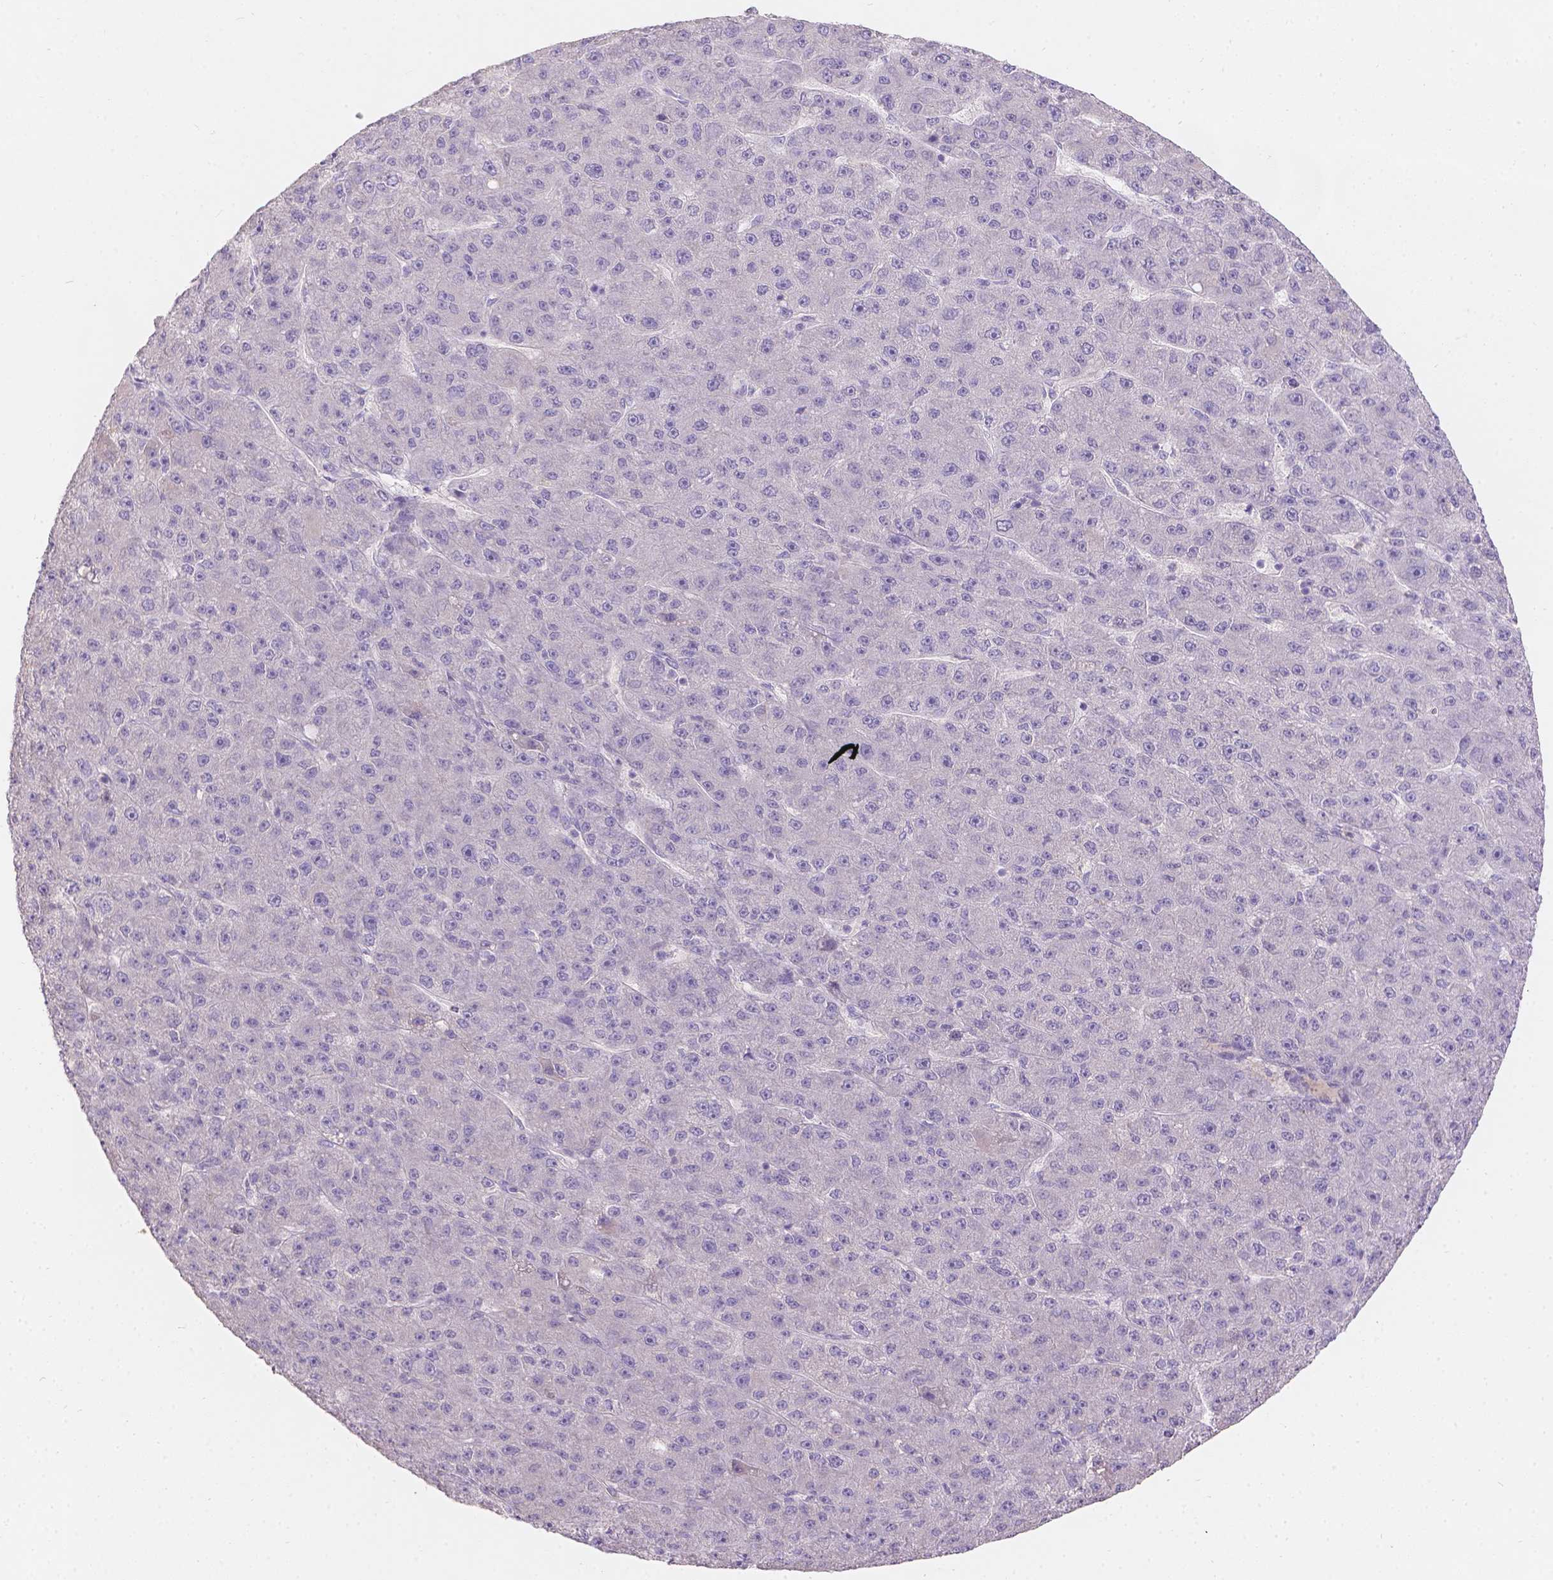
{"staining": {"intensity": "negative", "quantity": "none", "location": "none"}, "tissue": "liver cancer", "cell_type": "Tumor cells", "image_type": "cancer", "snomed": [{"axis": "morphology", "description": "Carcinoma, Hepatocellular, NOS"}, {"axis": "topography", "description": "Liver"}], "caption": "The histopathology image displays no staining of tumor cells in hepatocellular carcinoma (liver).", "gene": "DCAF4L1", "patient": {"sex": "male", "age": 67}}